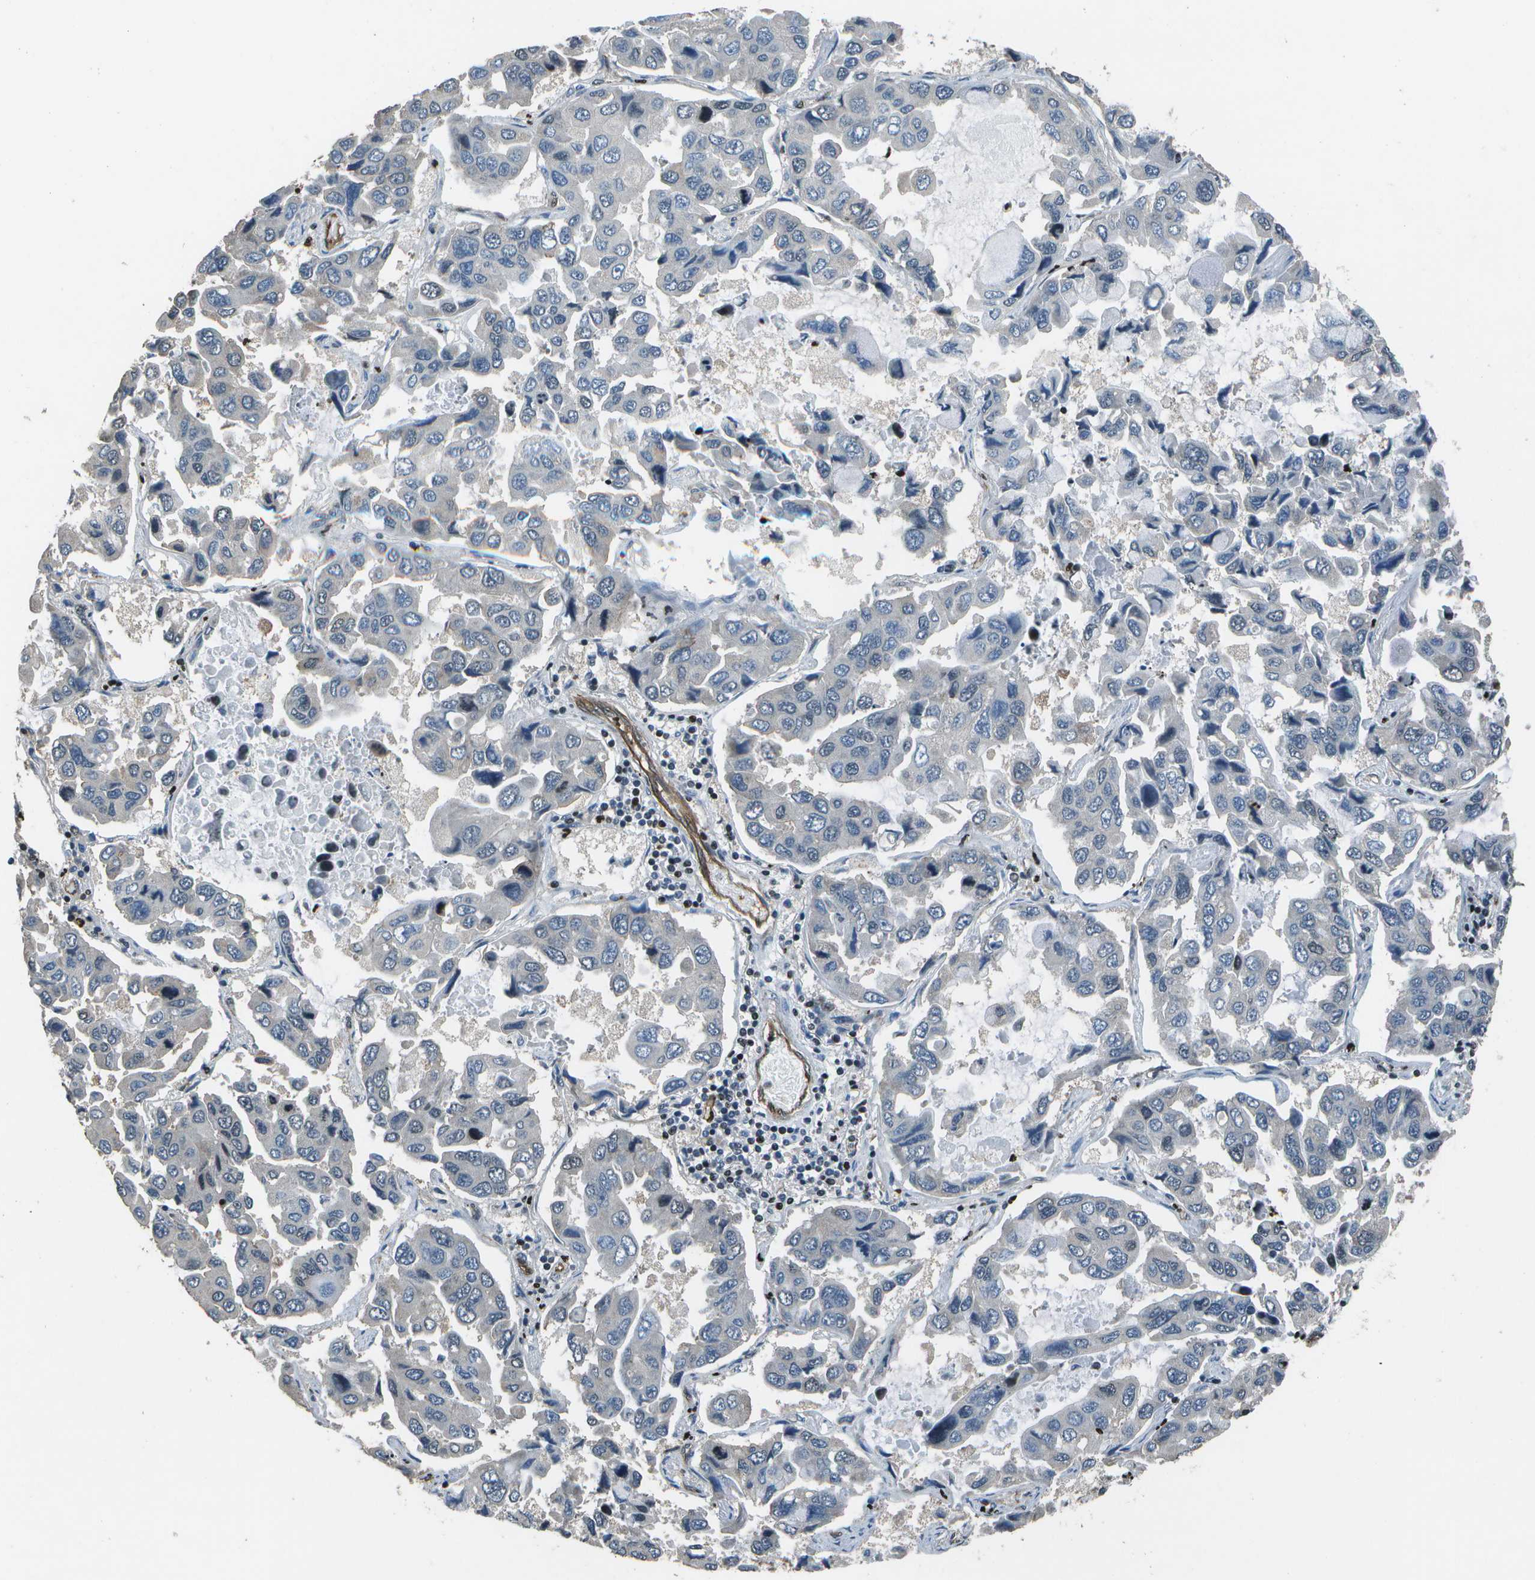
{"staining": {"intensity": "negative", "quantity": "none", "location": "none"}, "tissue": "lung cancer", "cell_type": "Tumor cells", "image_type": "cancer", "snomed": [{"axis": "morphology", "description": "Adenocarcinoma, NOS"}, {"axis": "topography", "description": "Lung"}], "caption": "This is a image of IHC staining of lung cancer (adenocarcinoma), which shows no staining in tumor cells.", "gene": "PDLIM1", "patient": {"sex": "male", "age": 64}}